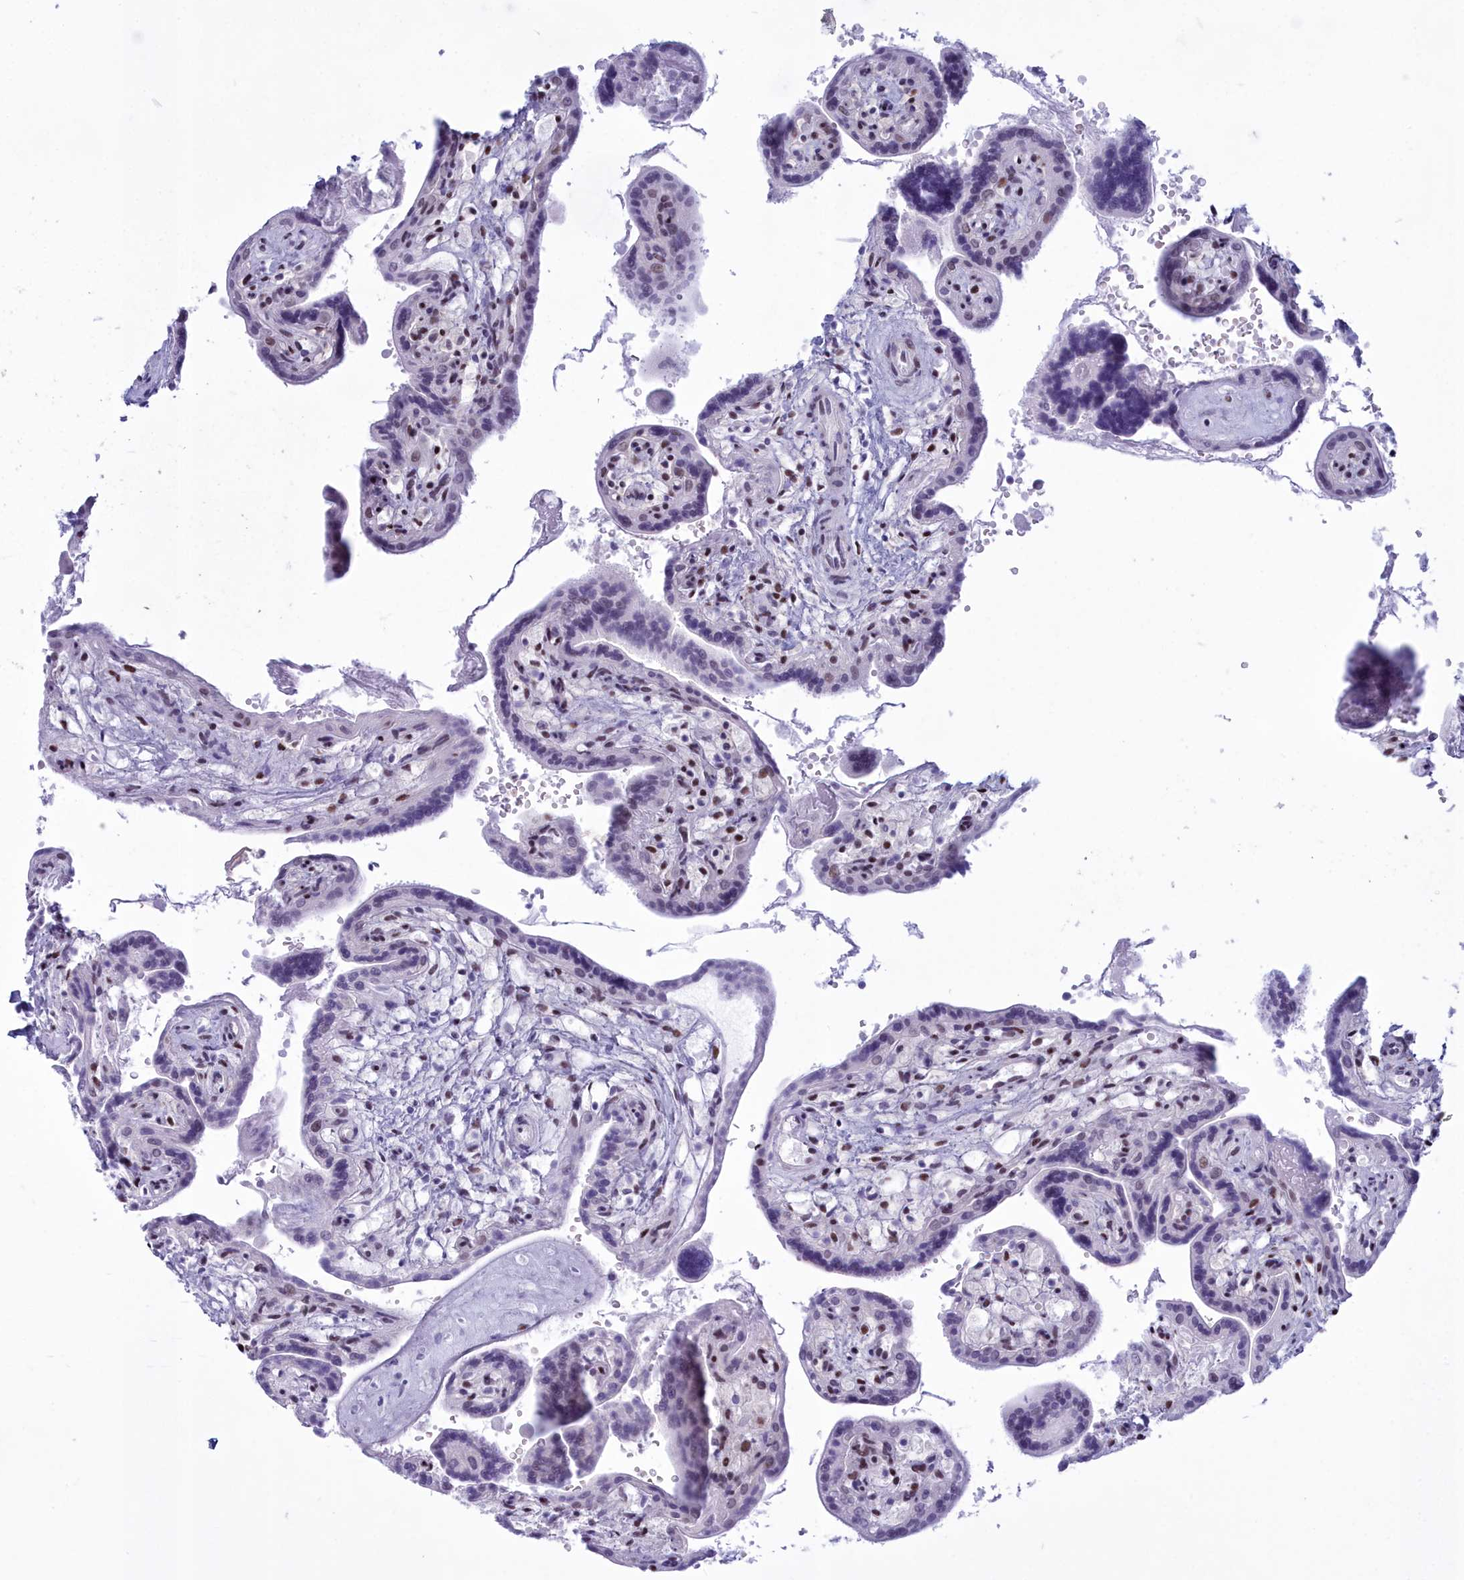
{"staining": {"intensity": "negative", "quantity": "none", "location": "none"}, "tissue": "placenta", "cell_type": "Trophoblastic cells", "image_type": "normal", "snomed": [{"axis": "morphology", "description": "Normal tissue, NOS"}, {"axis": "topography", "description": "Placenta"}], "caption": "Trophoblastic cells show no significant protein positivity in normal placenta. (Stains: DAB (3,3'-diaminobenzidine) IHC with hematoxylin counter stain, Microscopy: brightfield microscopy at high magnification).", "gene": "CDC26", "patient": {"sex": "female", "age": 37}}